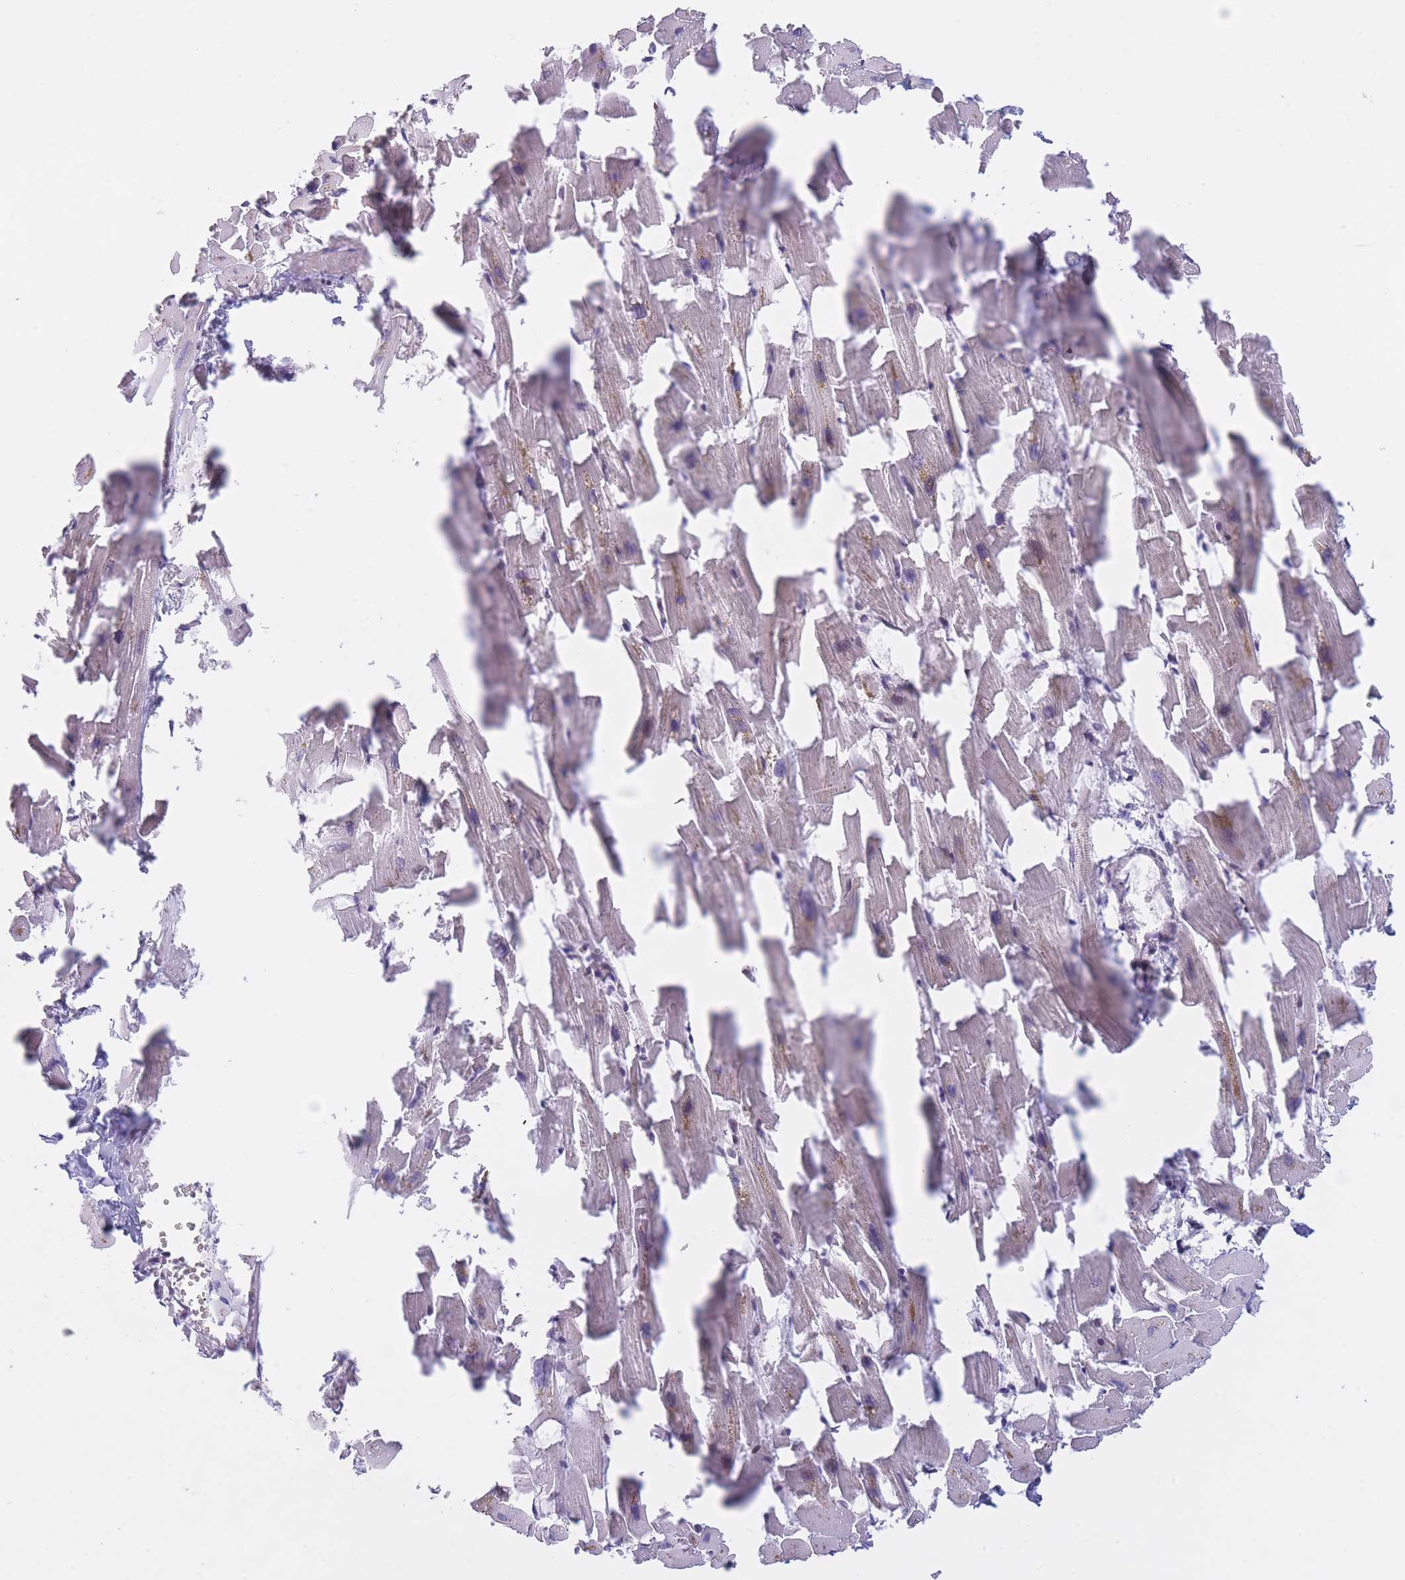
{"staining": {"intensity": "moderate", "quantity": "<25%", "location": "cytoplasmic/membranous,nuclear"}, "tissue": "heart muscle", "cell_type": "Cardiomyocytes", "image_type": "normal", "snomed": [{"axis": "morphology", "description": "Normal tissue, NOS"}, {"axis": "topography", "description": "Heart"}], "caption": "The immunohistochemical stain highlights moderate cytoplasmic/membranous,nuclear positivity in cardiomyocytes of normal heart muscle. (Stains: DAB (3,3'-diaminobenzidine) in brown, nuclei in blue, Microscopy: brightfield microscopy at high magnification).", "gene": "SLC35F5", "patient": {"sex": "female", "age": 64}}